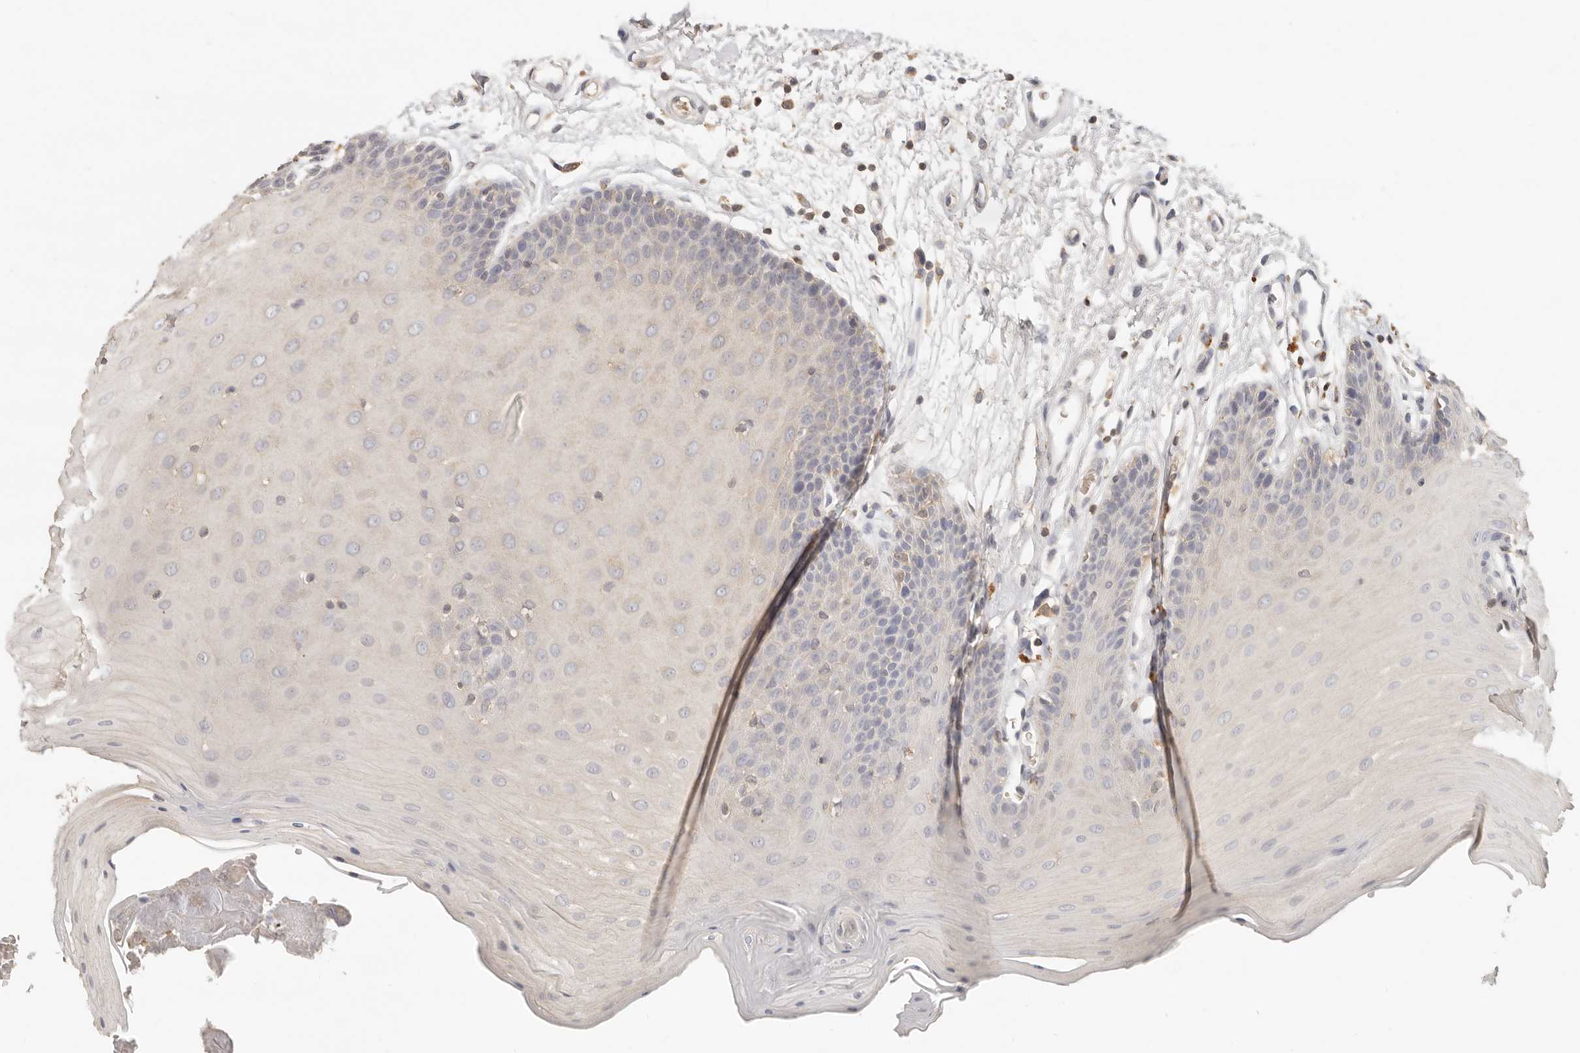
{"staining": {"intensity": "moderate", "quantity": "<25%", "location": "cytoplasmic/membranous"}, "tissue": "oral mucosa", "cell_type": "Squamous epithelial cells", "image_type": "normal", "snomed": [{"axis": "morphology", "description": "Normal tissue, NOS"}, {"axis": "morphology", "description": "Squamous cell carcinoma, NOS"}, {"axis": "topography", "description": "Skeletal muscle"}, {"axis": "topography", "description": "Oral tissue"}, {"axis": "topography", "description": "Salivary gland"}, {"axis": "topography", "description": "Head-Neck"}], "caption": "Normal oral mucosa exhibits moderate cytoplasmic/membranous expression in about <25% of squamous epithelial cells, visualized by immunohistochemistry.", "gene": "CSK", "patient": {"sex": "male", "age": 54}}